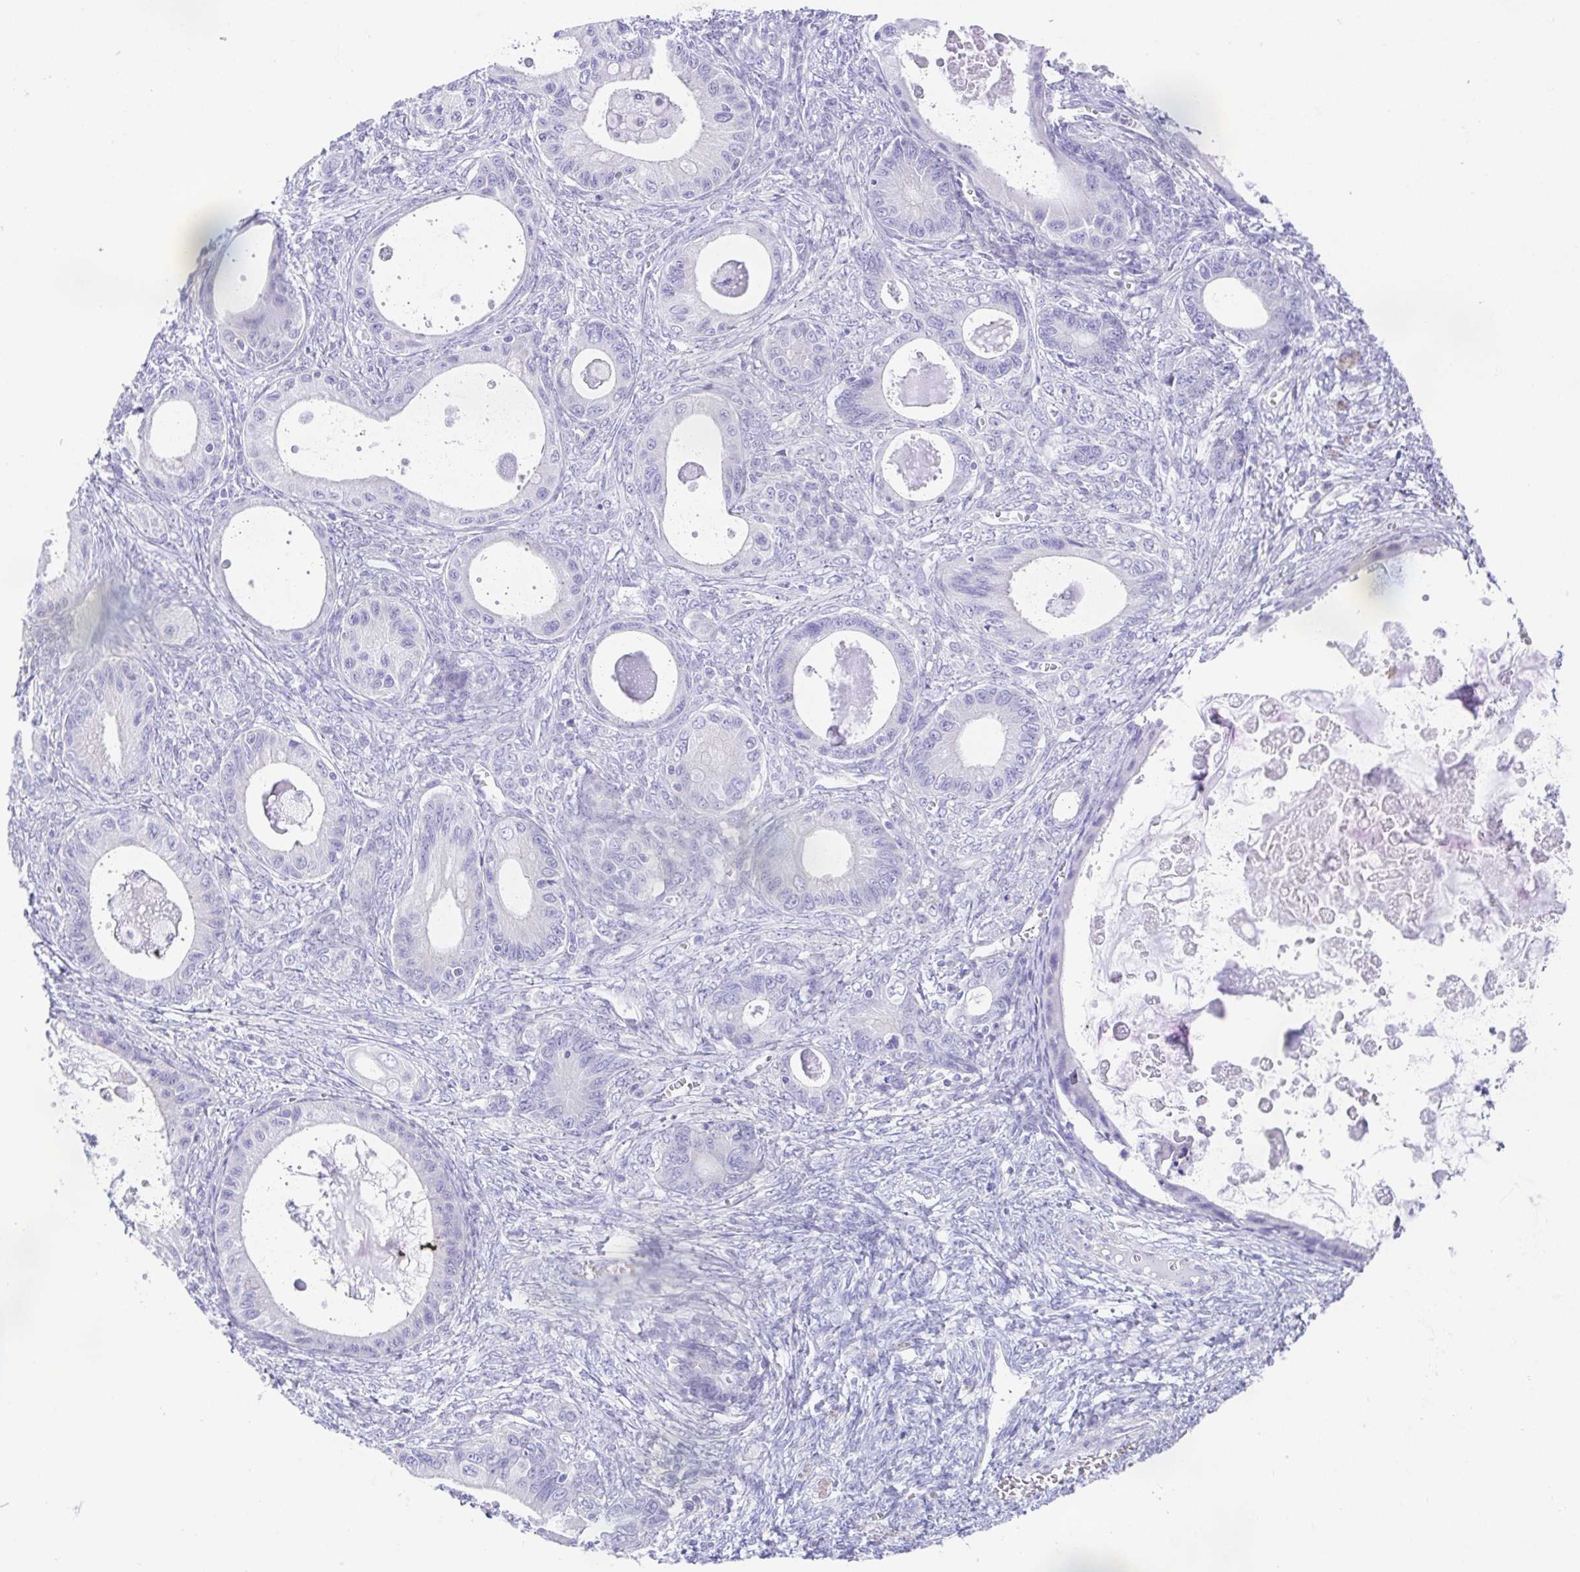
{"staining": {"intensity": "negative", "quantity": "none", "location": "none"}, "tissue": "ovarian cancer", "cell_type": "Tumor cells", "image_type": "cancer", "snomed": [{"axis": "morphology", "description": "Cystadenocarcinoma, mucinous, NOS"}, {"axis": "topography", "description": "Ovary"}], "caption": "Tumor cells are negative for protein expression in human ovarian cancer.", "gene": "LUZP4", "patient": {"sex": "female", "age": 64}}